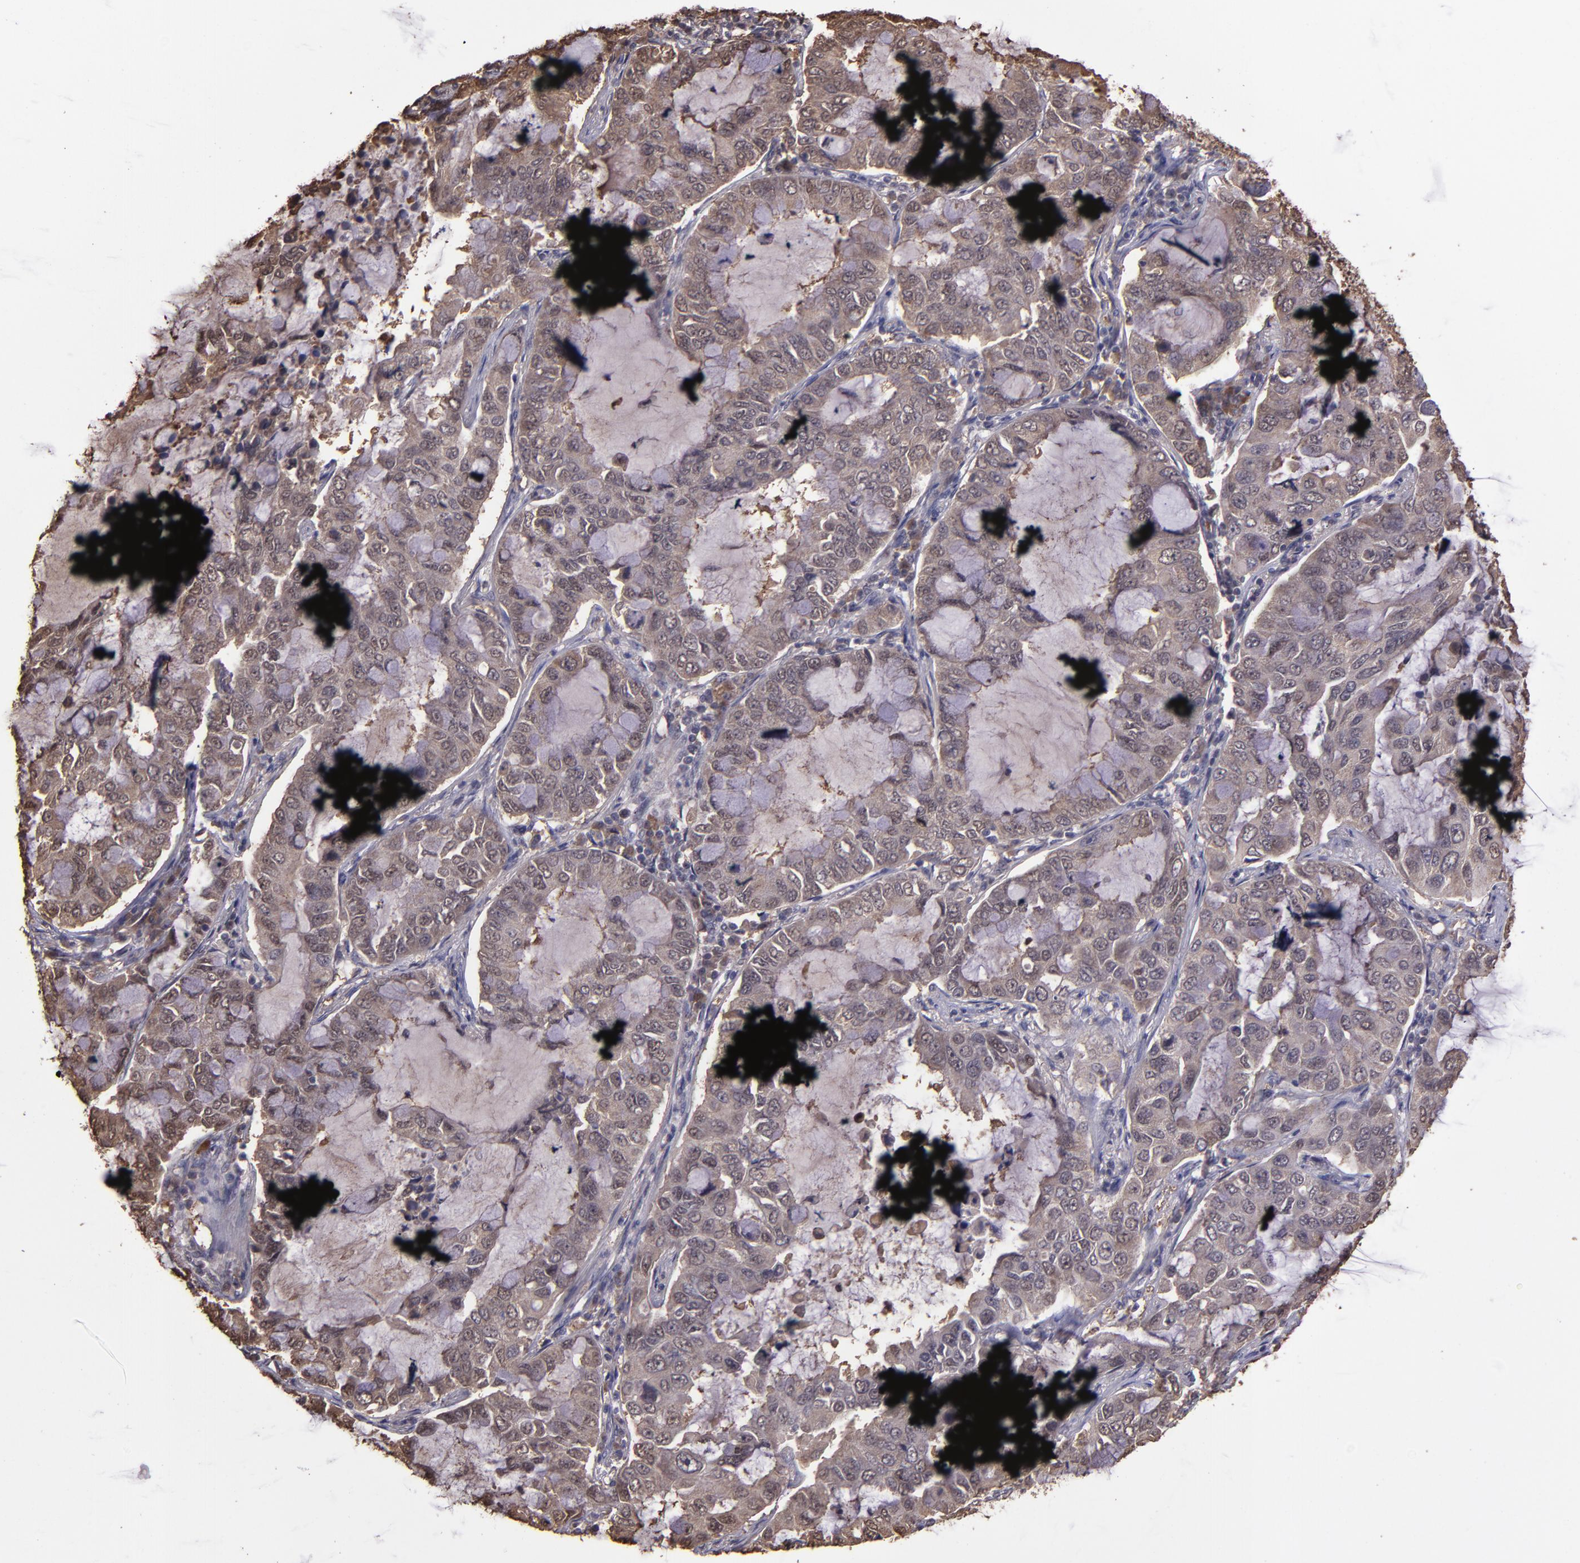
{"staining": {"intensity": "weak", "quantity": "25%-75%", "location": "cytoplasmic/membranous"}, "tissue": "lung cancer", "cell_type": "Tumor cells", "image_type": "cancer", "snomed": [{"axis": "morphology", "description": "Adenocarcinoma, NOS"}, {"axis": "topography", "description": "Lung"}], "caption": "This is an image of immunohistochemistry (IHC) staining of adenocarcinoma (lung), which shows weak expression in the cytoplasmic/membranous of tumor cells.", "gene": "SERPINF2", "patient": {"sex": "male", "age": 64}}